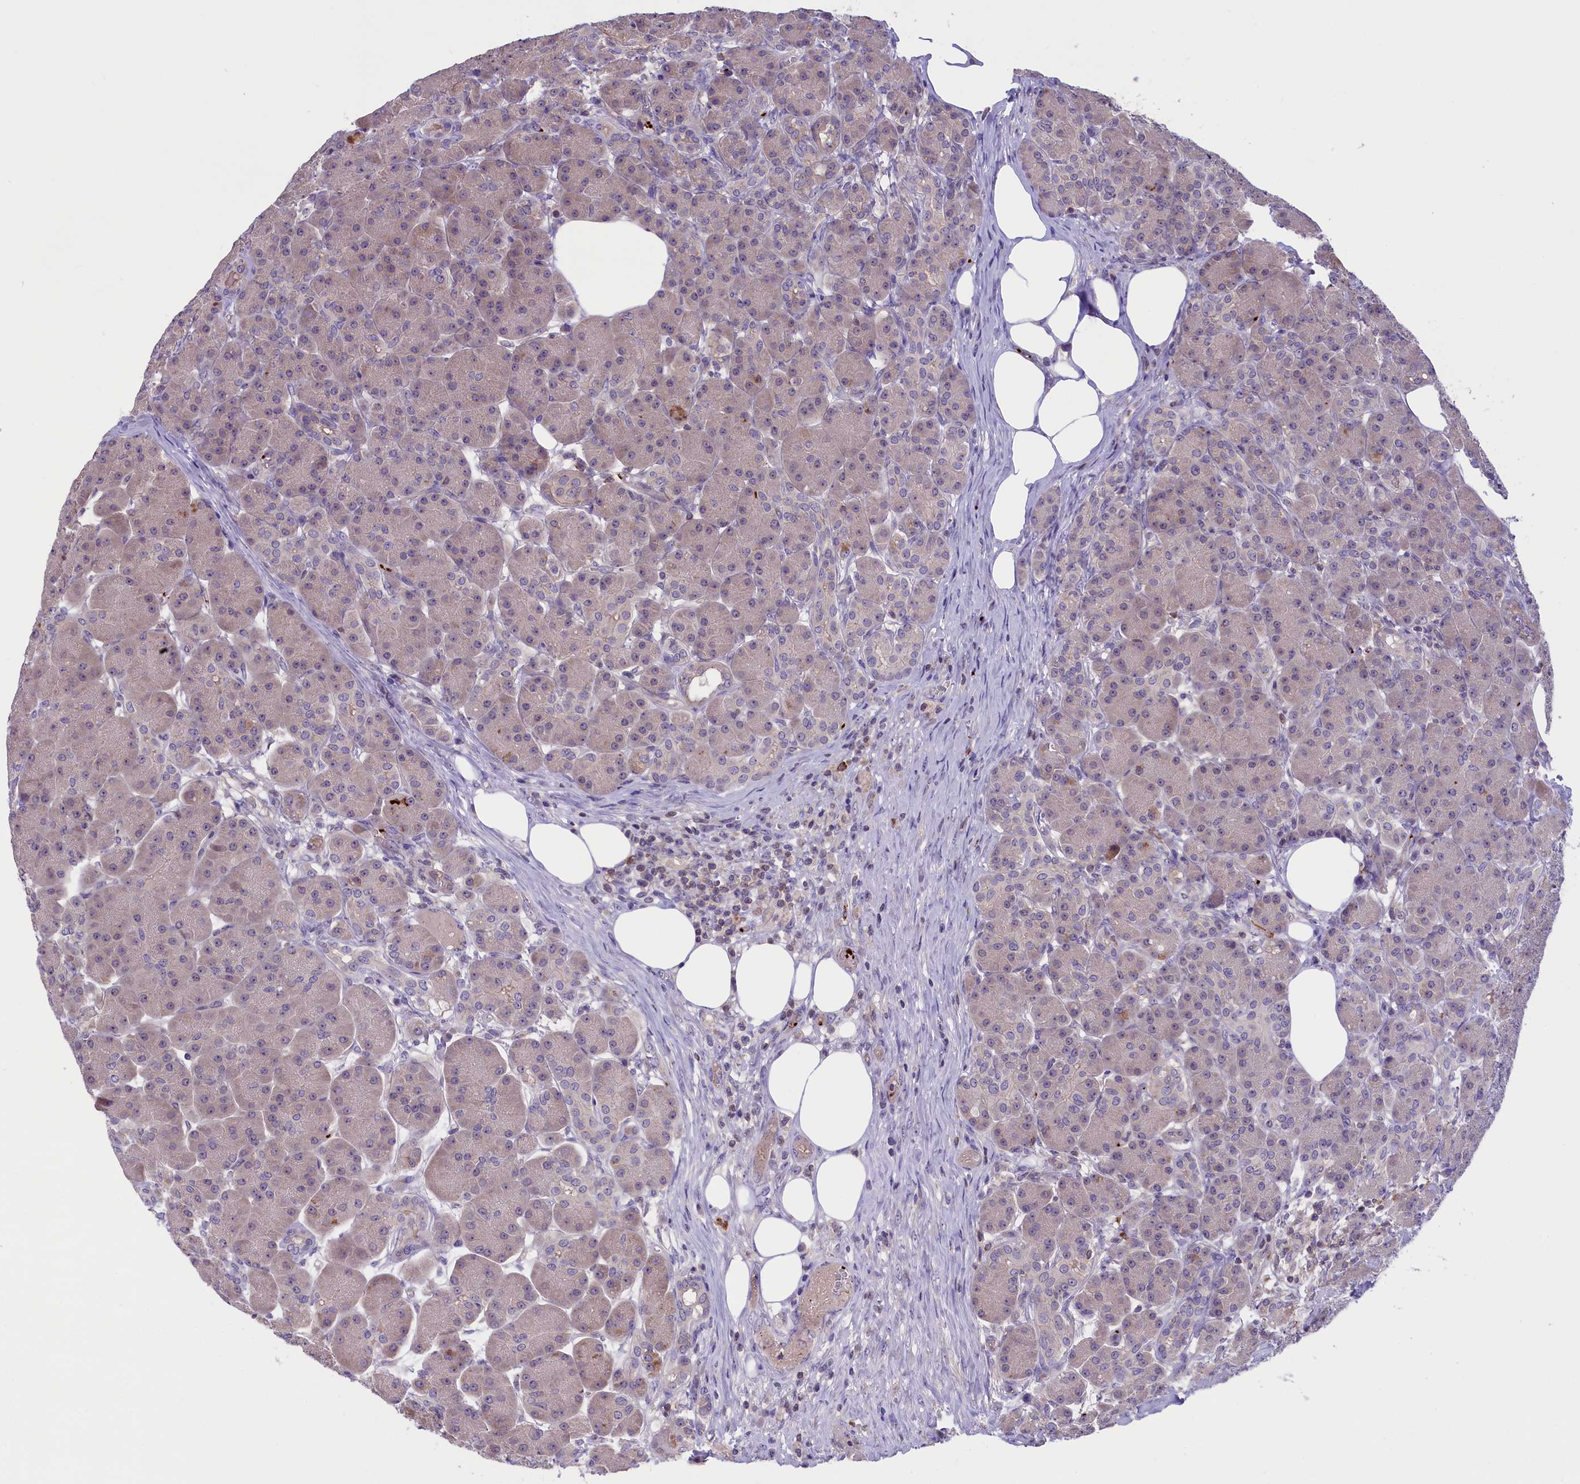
{"staining": {"intensity": "weak", "quantity": ">75%", "location": "cytoplasmic/membranous"}, "tissue": "pancreas", "cell_type": "Exocrine glandular cells", "image_type": "normal", "snomed": [{"axis": "morphology", "description": "Normal tissue, NOS"}, {"axis": "topography", "description": "Pancreas"}], "caption": "The immunohistochemical stain highlights weak cytoplasmic/membranous staining in exocrine glandular cells of normal pancreas.", "gene": "HEATR3", "patient": {"sex": "male", "age": 63}}